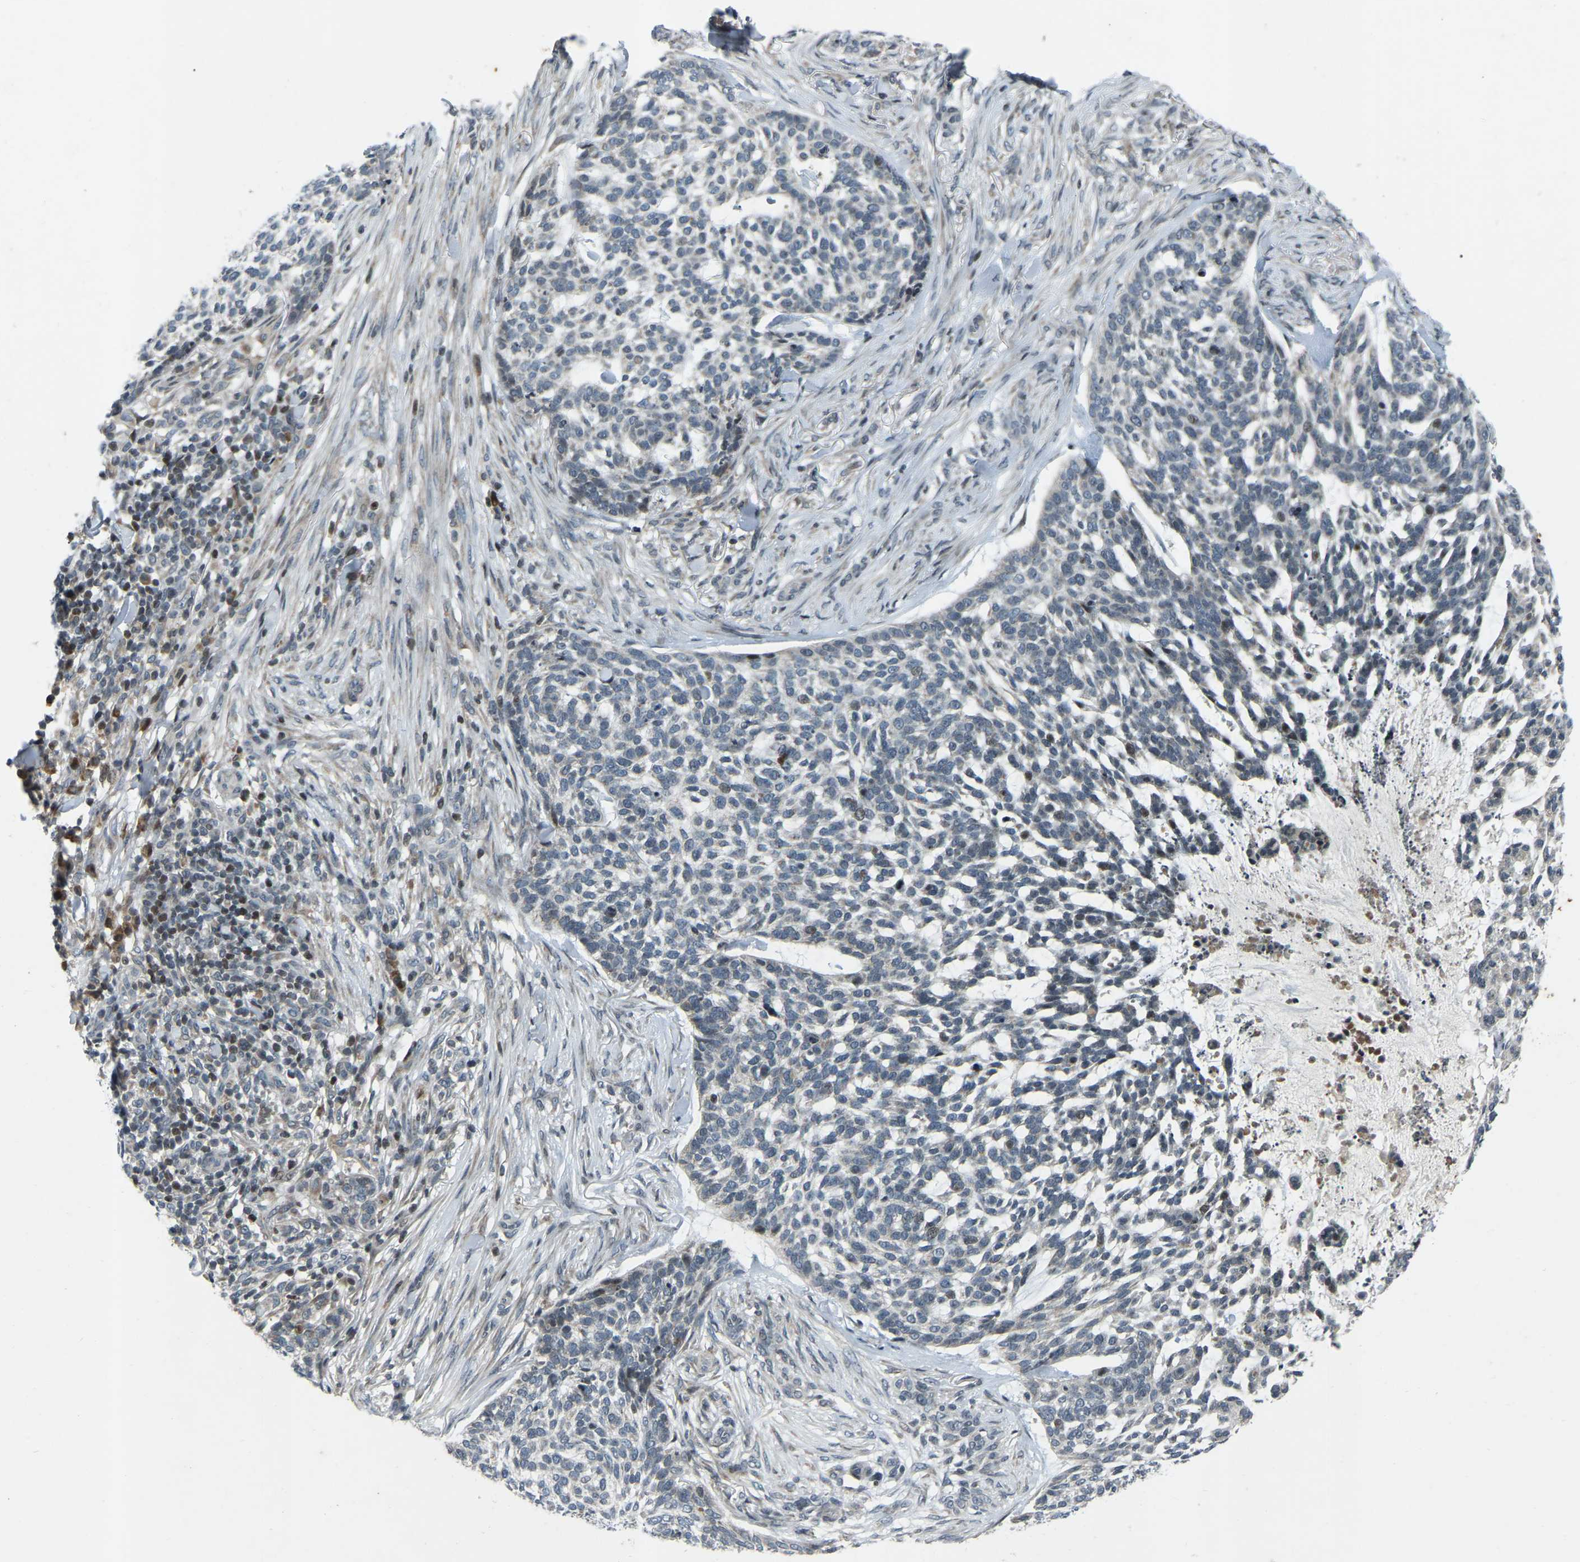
{"staining": {"intensity": "negative", "quantity": "none", "location": "none"}, "tissue": "skin cancer", "cell_type": "Tumor cells", "image_type": "cancer", "snomed": [{"axis": "morphology", "description": "Basal cell carcinoma"}, {"axis": "topography", "description": "Skin"}], "caption": "Tumor cells show no significant positivity in basal cell carcinoma (skin).", "gene": "PARL", "patient": {"sex": "female", "age": 64}}